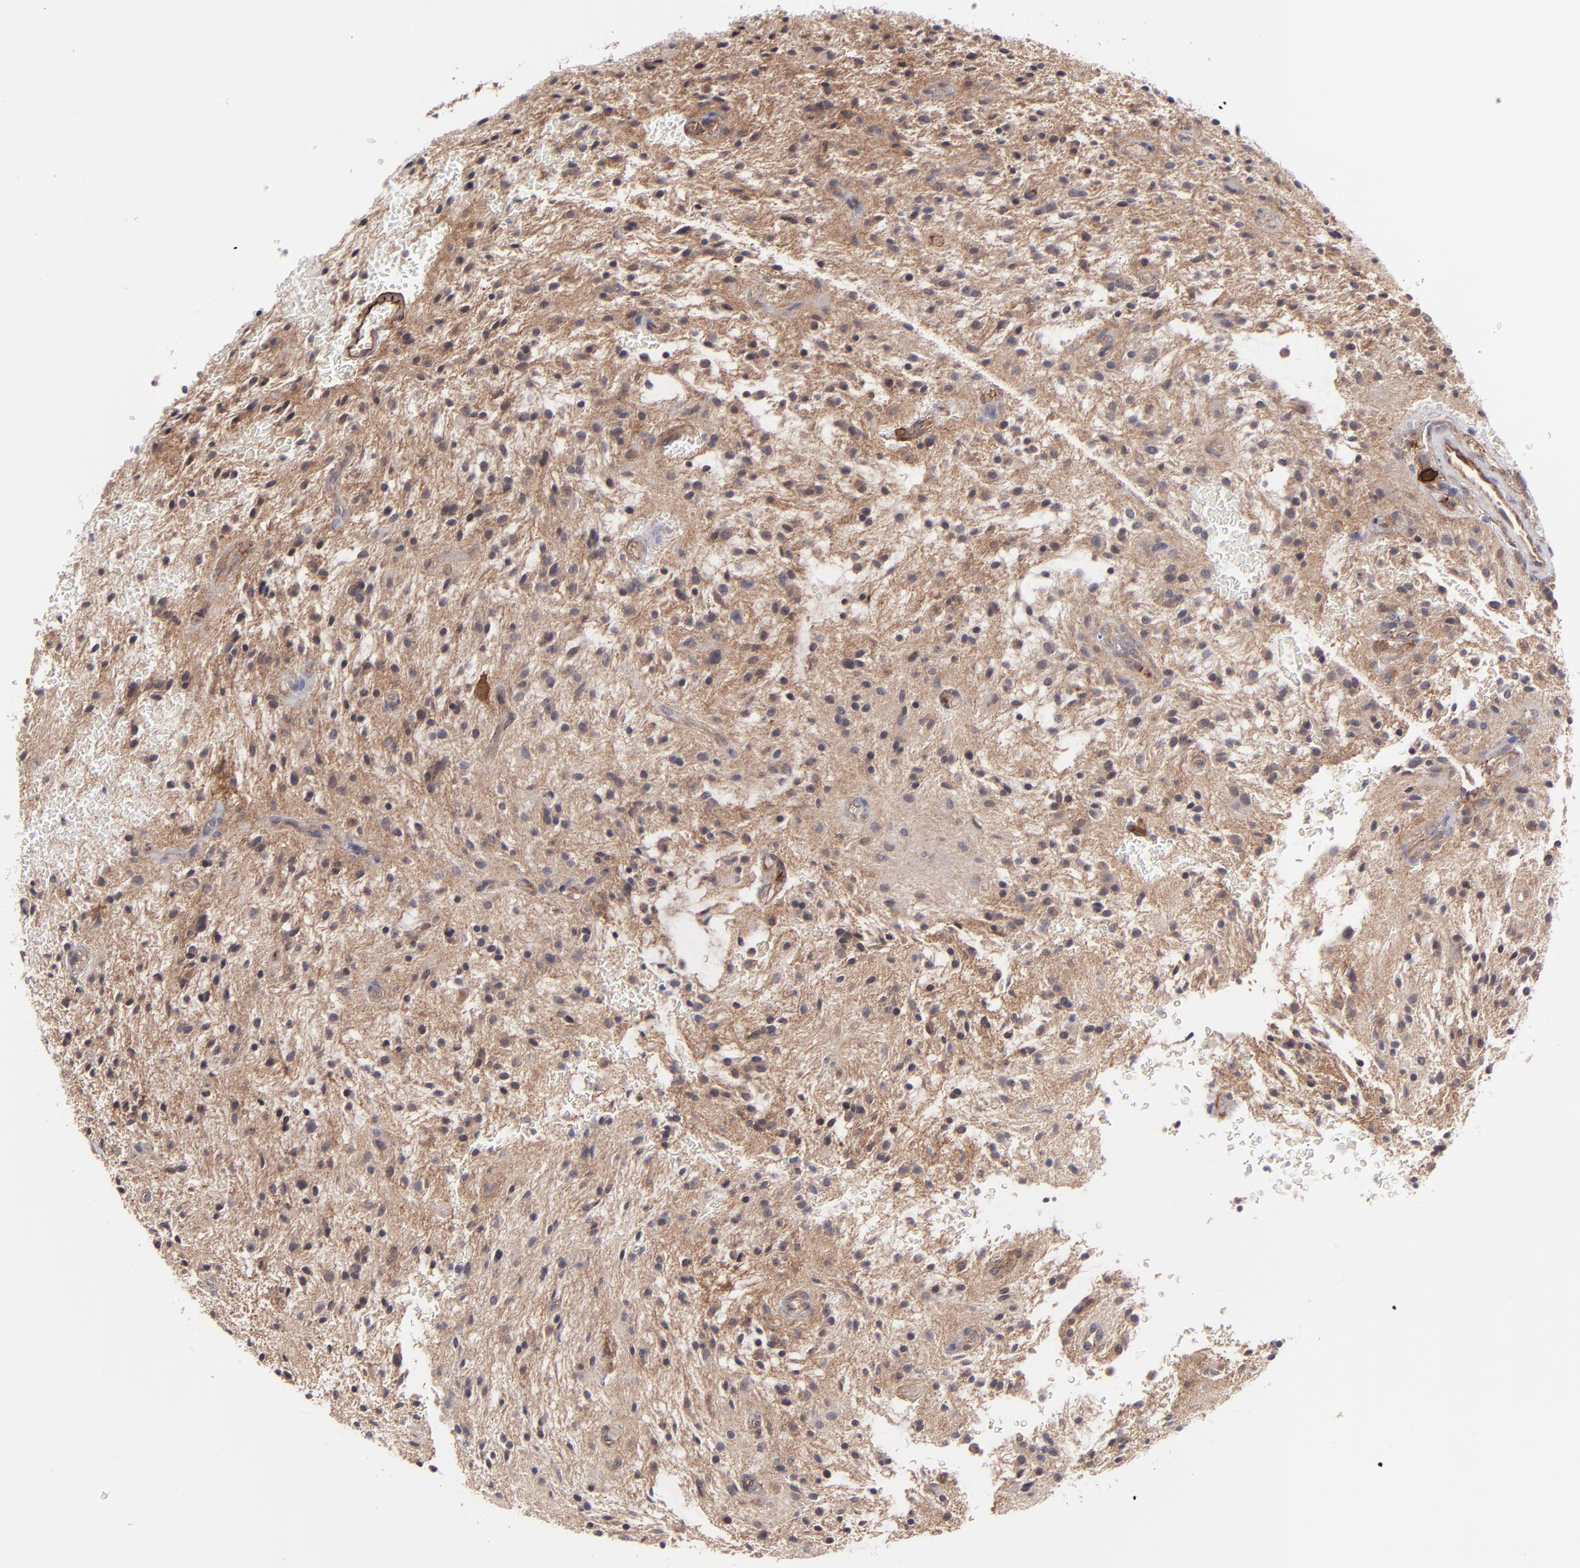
{"staining": {"intensity": "negative", "quantity": "none", "location": "none"}, "tissue": "glioma", "cell_type": "Tumor cells", "image_type": "cancer", "snomed": [{"axis": "morphology", "description": "Glioma, malignant, NOS"}, {"axis": "topography", "description": "Cerebellum"}], "caption": "Human glioma stained for a protein using IHC reveals no expression in tumor cells.", "gene": "ICAM1", "patient": {"sex": "female", "age": 10}}